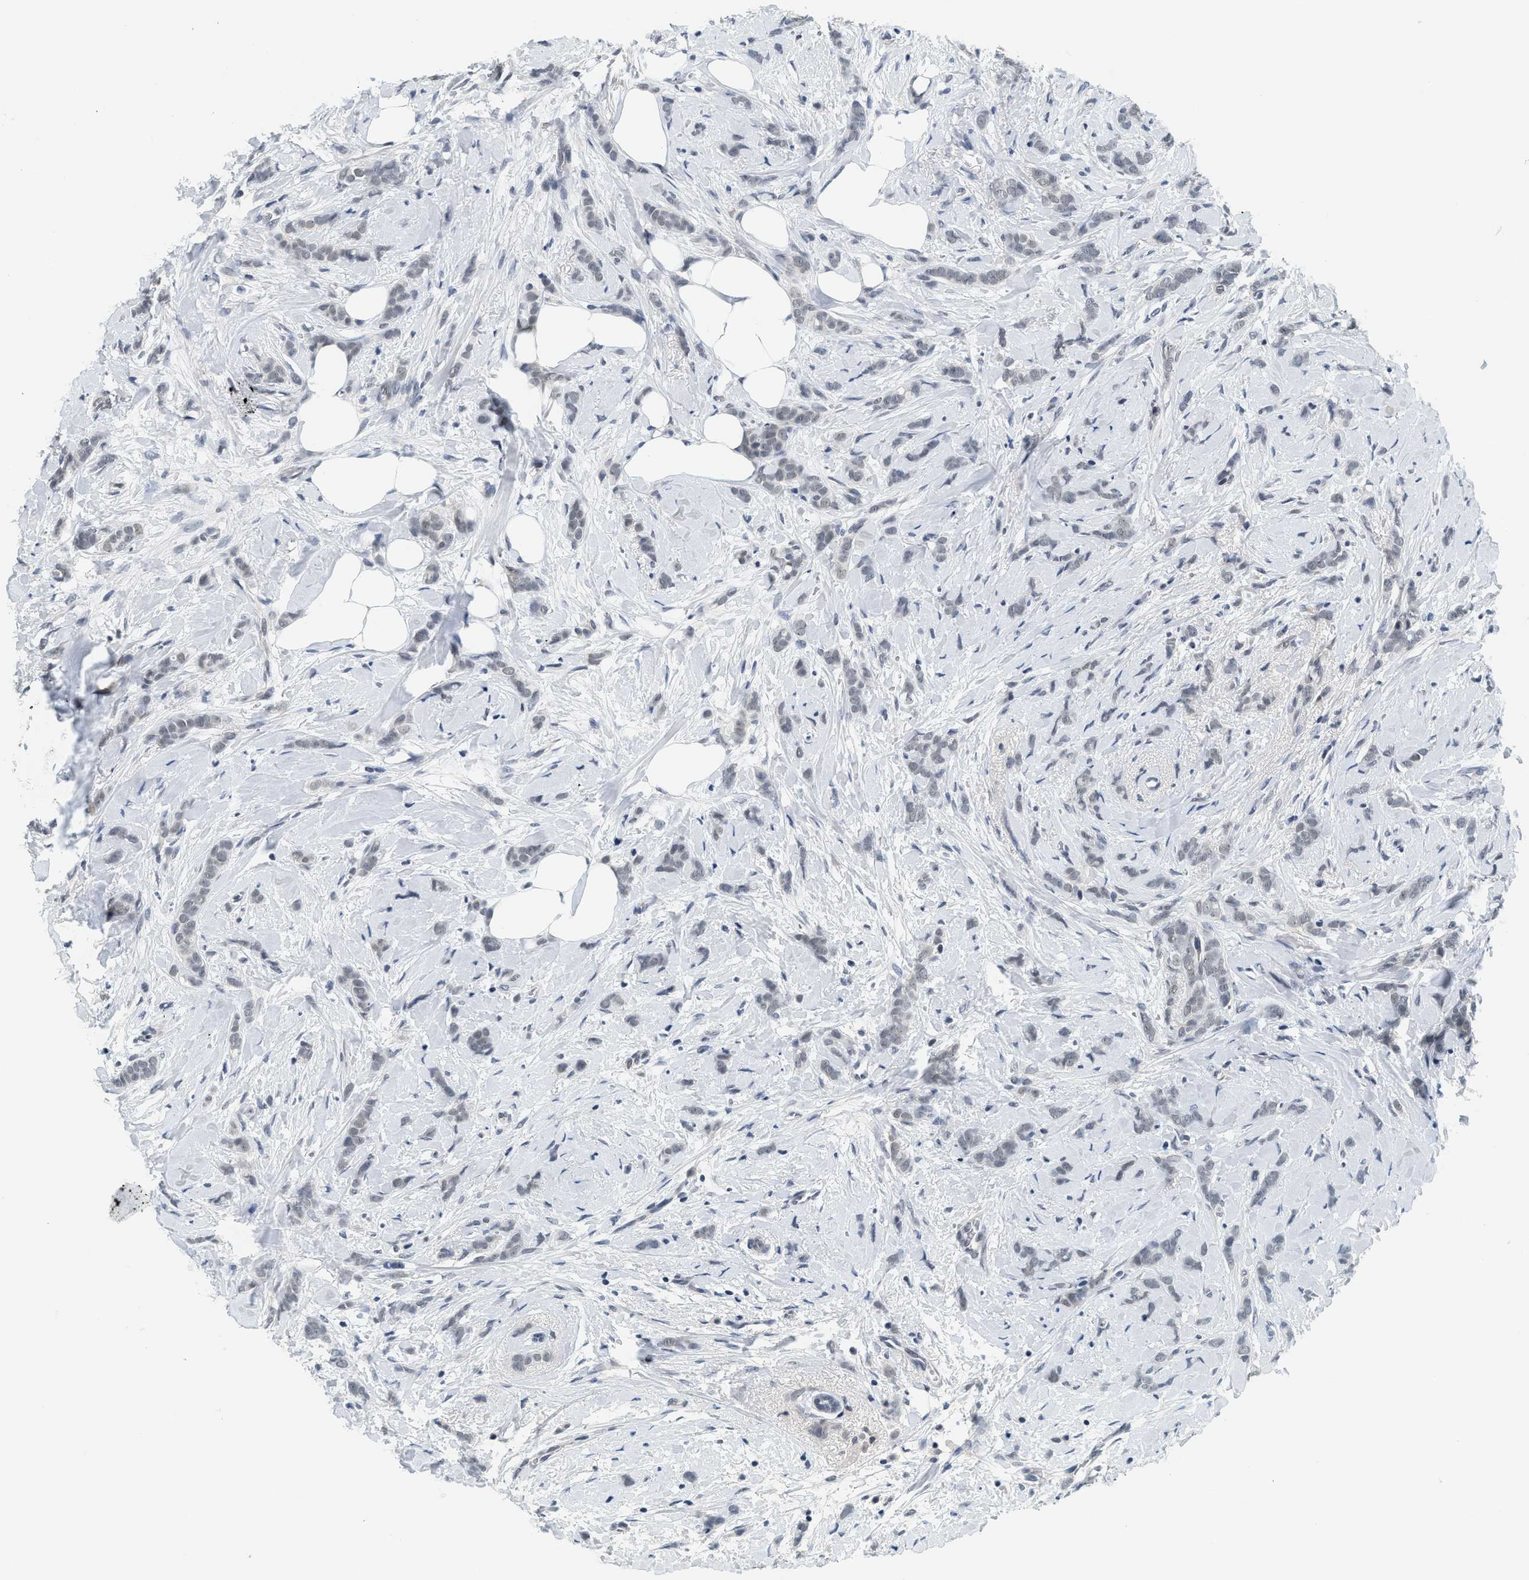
{"staining": {"intensity": "weak", "quantity": "<25%", "location": "nuclear"}, "tissue": "breast cancer", "cell_type": "Tumor cells", "image_type": "cancer", "snomed": [{"axis": "morphology", "description": "Lobular carcinoma, in situ"}, {"axis": "morphology", "description": "Lobular carcinoma"}, {"axis": "topography", "description": "Breast"}], "caption": "There is no significant staining in tumor cells of breast cancer.", "gene": "MZF1", "patient": {"sex": "female", "age": 41}}